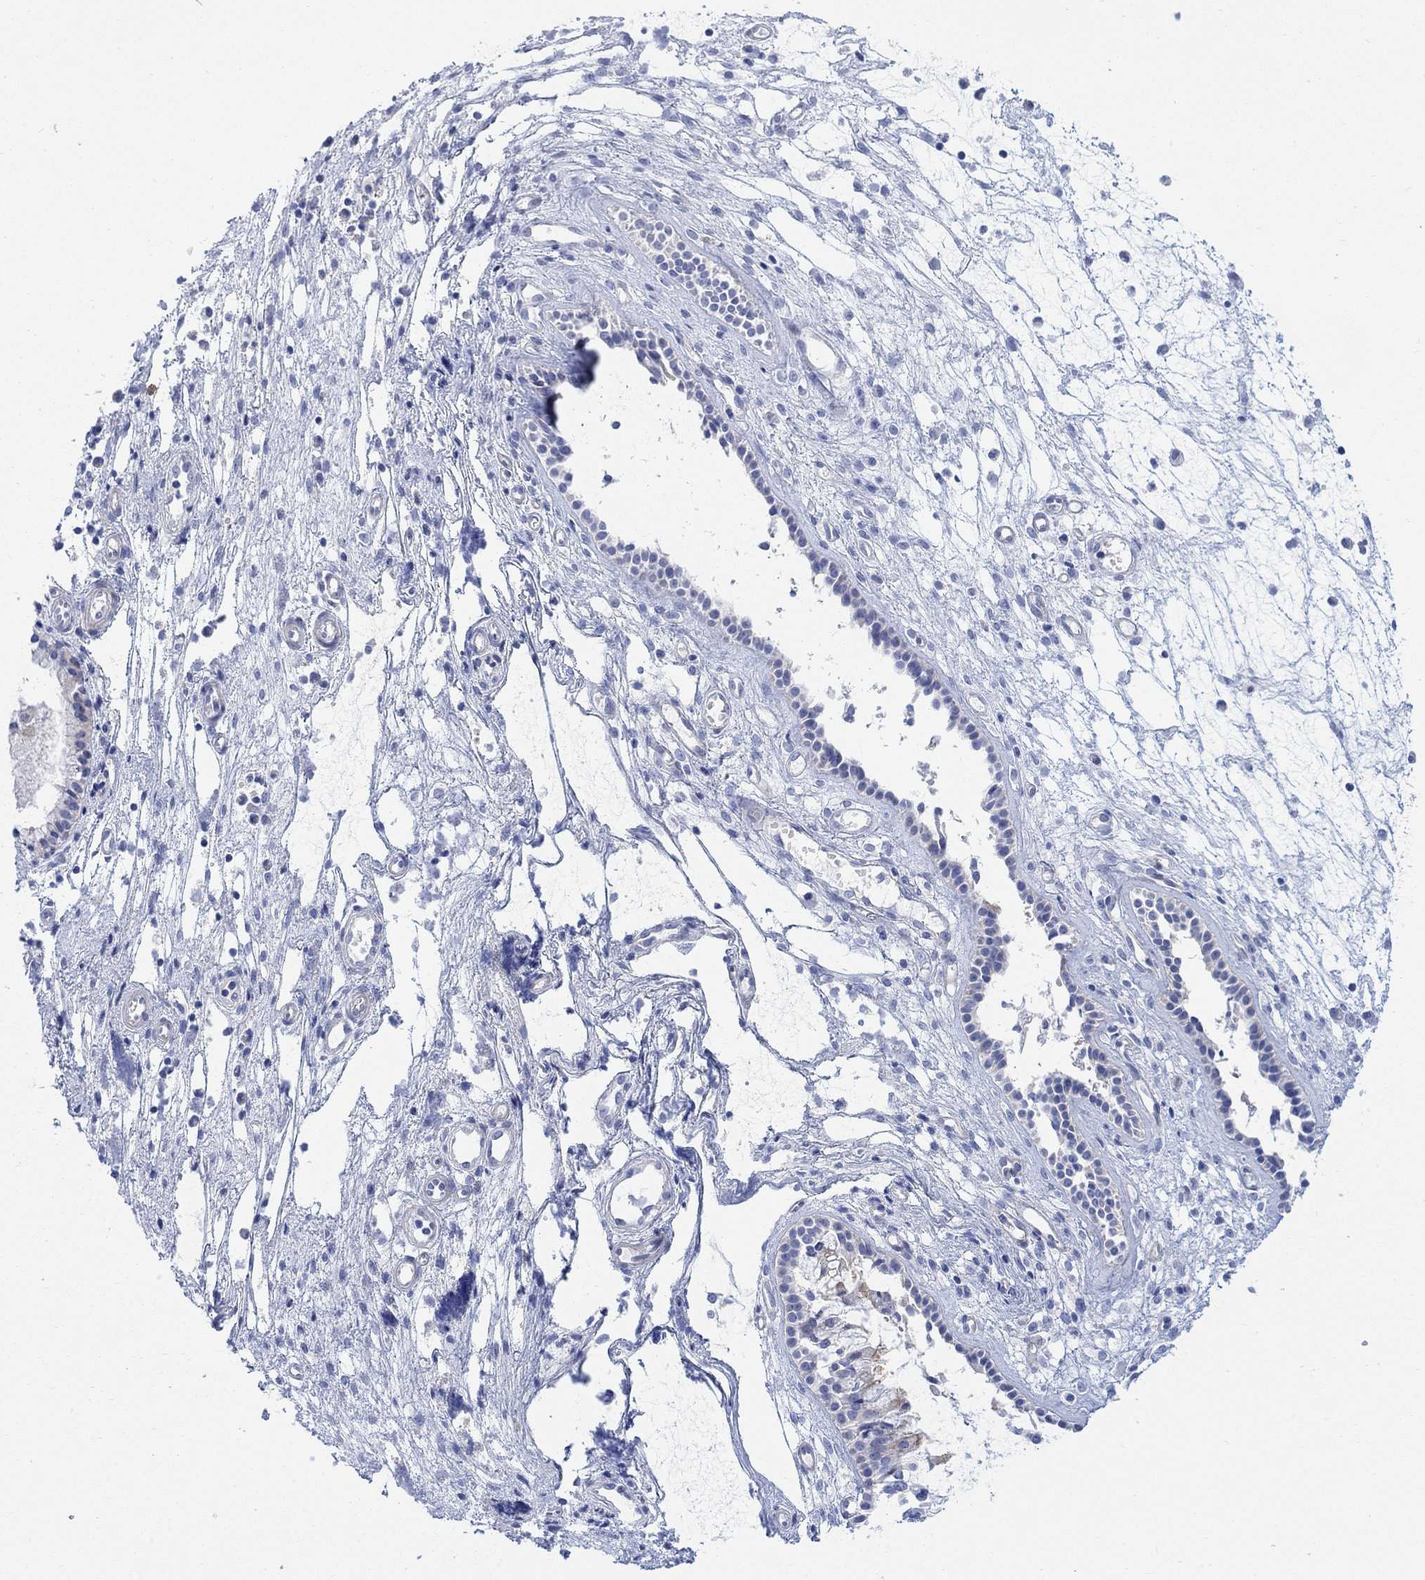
{"staining": {"intensity": "moderate", "quantity": "<25%", "location": "cytoplasmic/membranous"}, "tissue": "nasopharynx", "cell_type": "Respiratory epithelial cells", "image_type": "normal", "snomed": [{"axis": "morphology", "description": "Normal tissue, NOS"}, {"axis": "topography", "description": "Nasopharynx"}], "caption": "Immunohistochemistry (IHC) staining of unremarkable nasopharynx, which shows low levels of moderate cytoplasmic/membranous expression in about <25% of respiratory epithelial cells indicating moderate cytoplasmic/membranous protein staining. The staining was performed using DAB (3,3'-diaminobenzidine) (brown) for protein detection and nuclei were counterstained in hematoxylin (blue).", "gene": "TLDC2", "patient": {"sex": "female", "age": 47}}